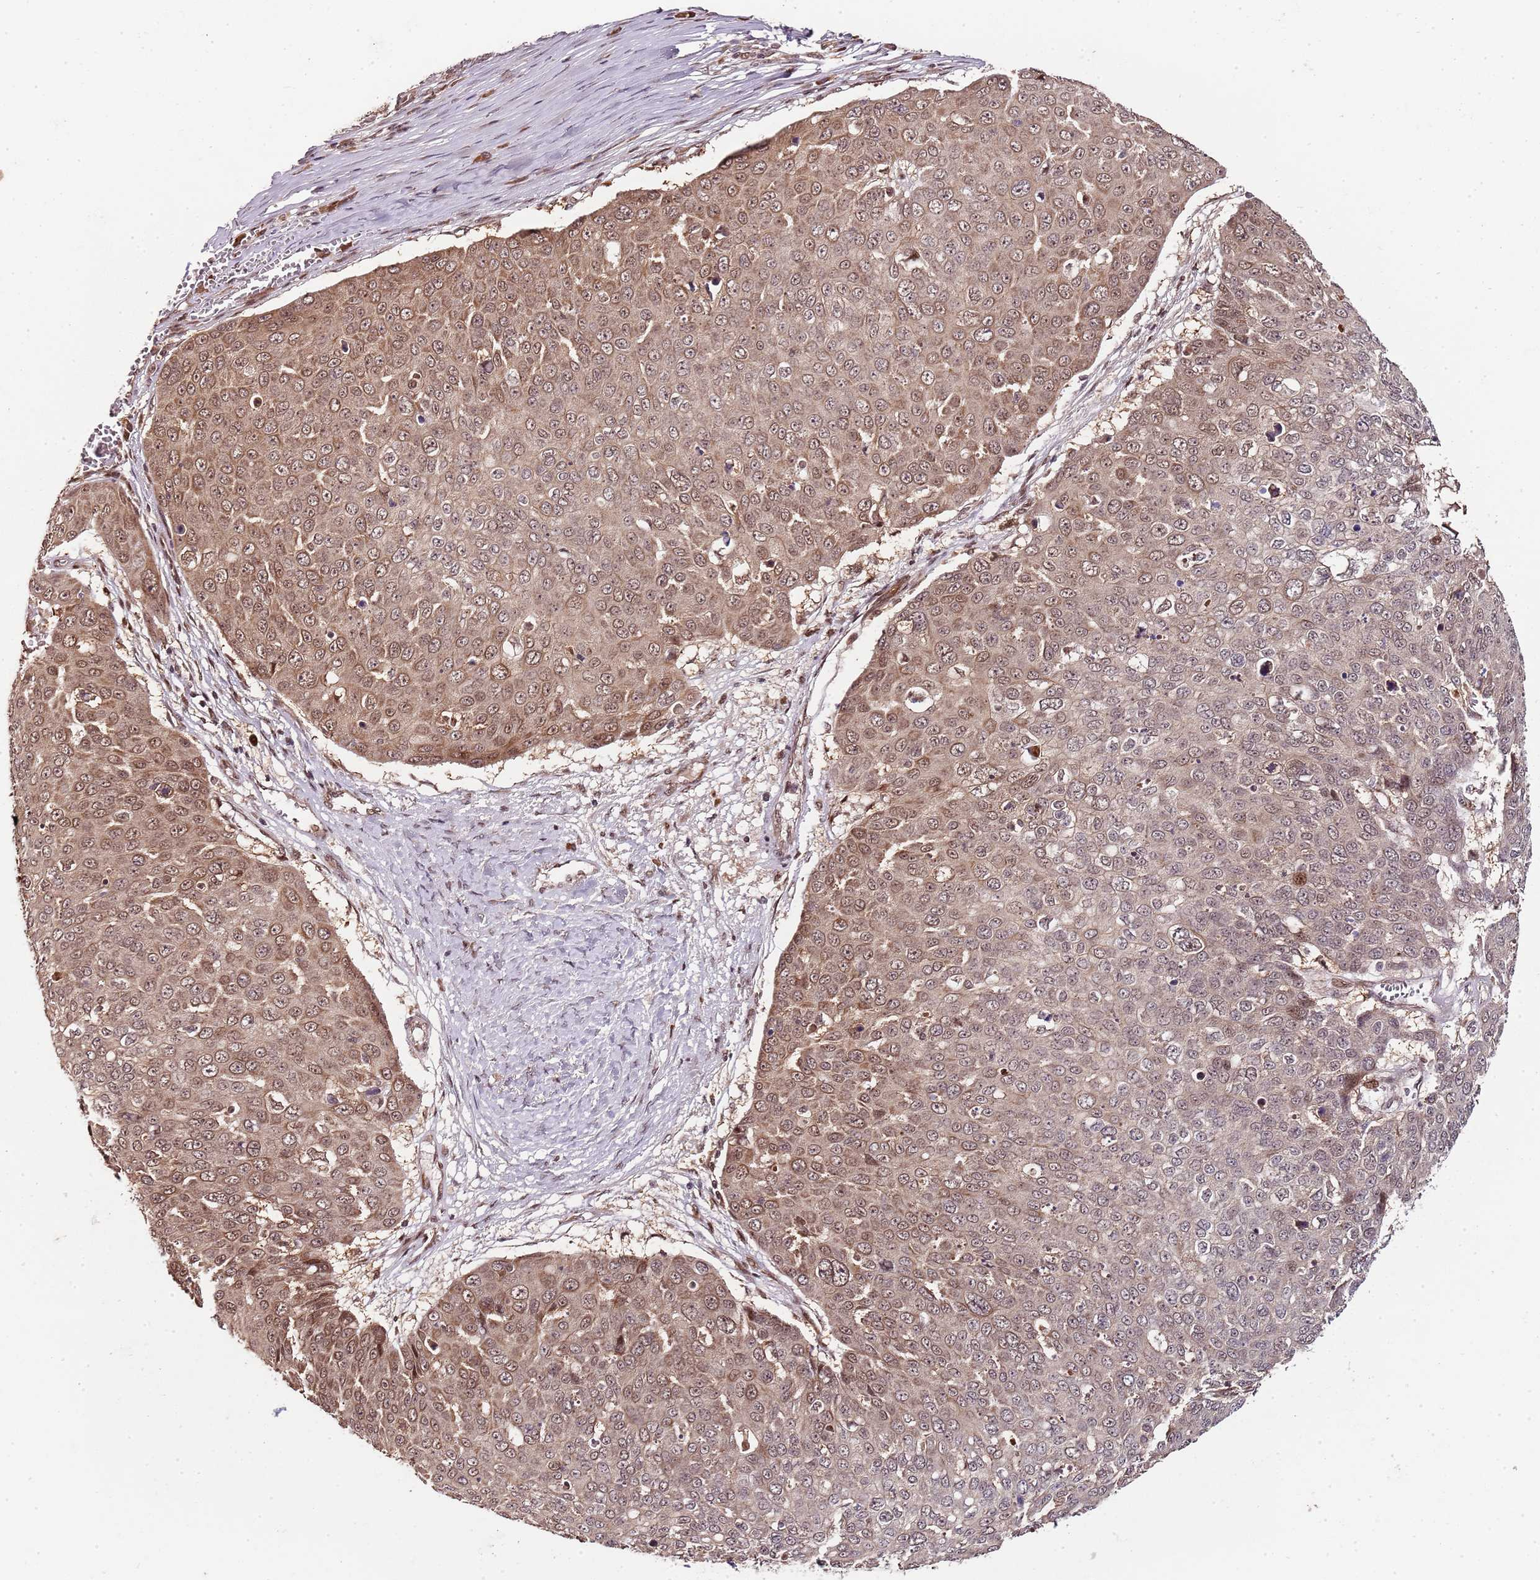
{"staining": {"intensity": "moderate", "quantity": ">75%", "location": "cytoplasmic/membranous,nuclear"}, "tissue": "skin cancer", "cell_type": "Tumor cells", "image_type": "cancer", "snomed": [{"axis": "morphology", "description": "Squamous cell carcinoma, NOS"}, {"axis": "topography", "description": "Skin"}], "caption": "Human skin cancer (squamous cell carcinoma) stained with a protein marker displays moderate staining in tumor cells.", "gene": "EDC3", "patient": {"sex": "male", "age": 71}}